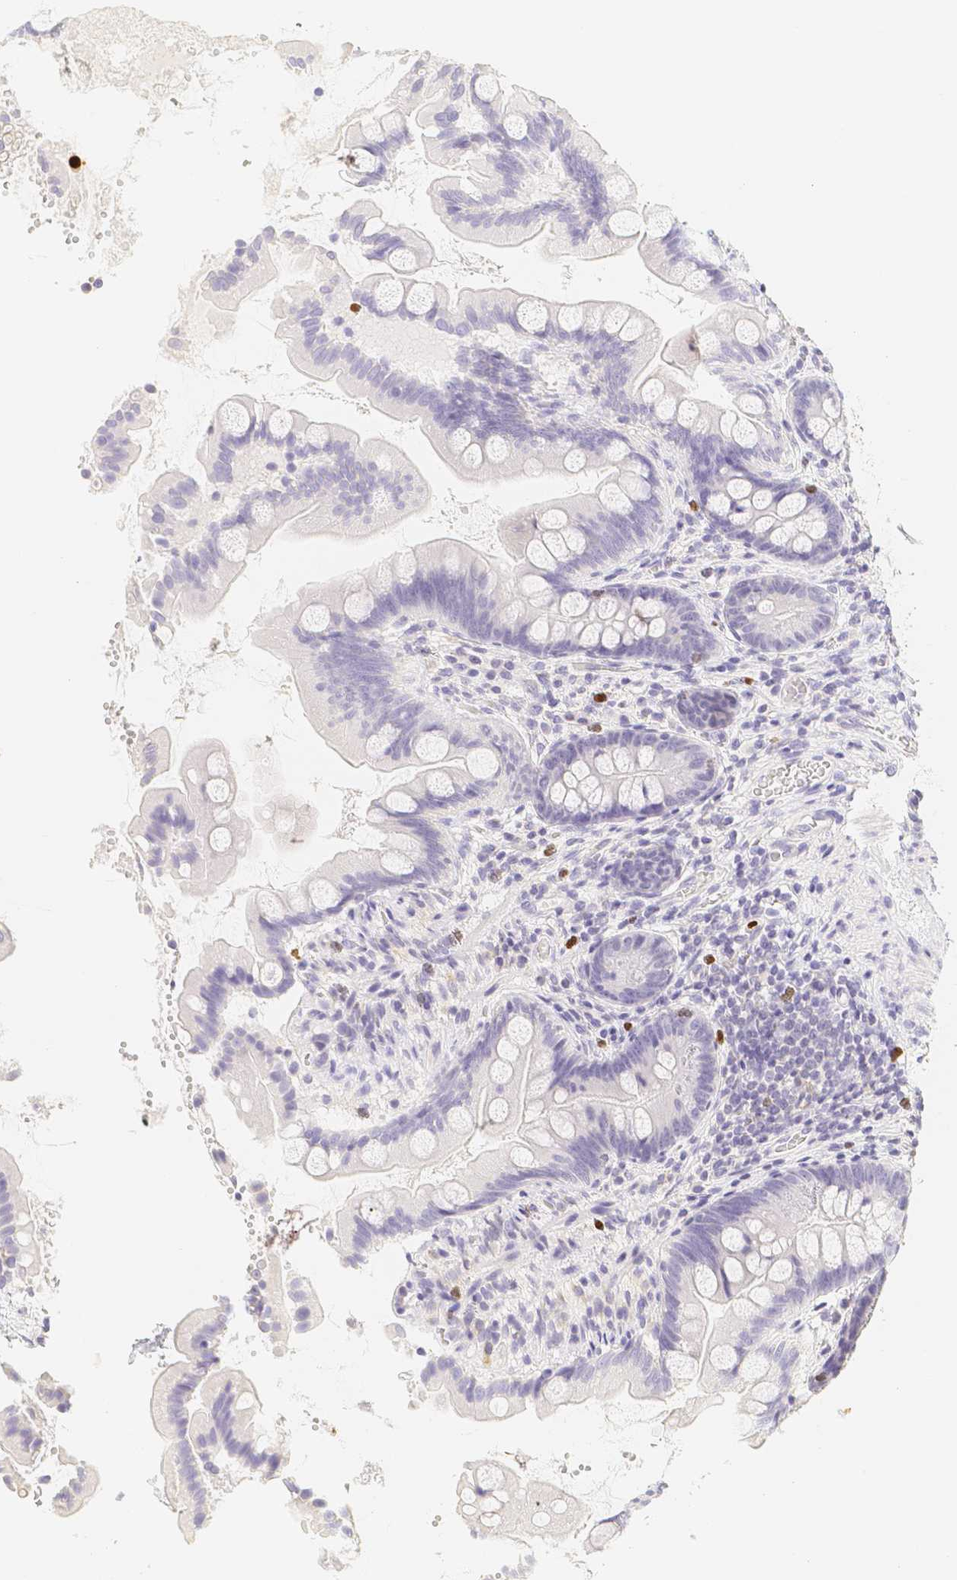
{"staining": {"intensity": "negative", "quantity": "none", "location": "none"}, "tissue": "small intestine", "cell_type": "Glandular cells", "image_type": "normal", "snomed": [{"axis": "morphology", "description": "Normal tissue, NOS"}, {"axis": "topography", "description": "Small intestine"}], "caption": "Immunohistochemistry (IHC) photomicrograph of benign small intestine: human small intestine stained with DAB shows no significant protein positivity in glandular cells. Brightfield microscopy of IHC stained with DAB (3,3'-diaminobenzidine) (brown) and hematoxylin (blue), captured at high magnification.", "gene": "PADI4", "patient": {"sex": "female", "age": 56}}